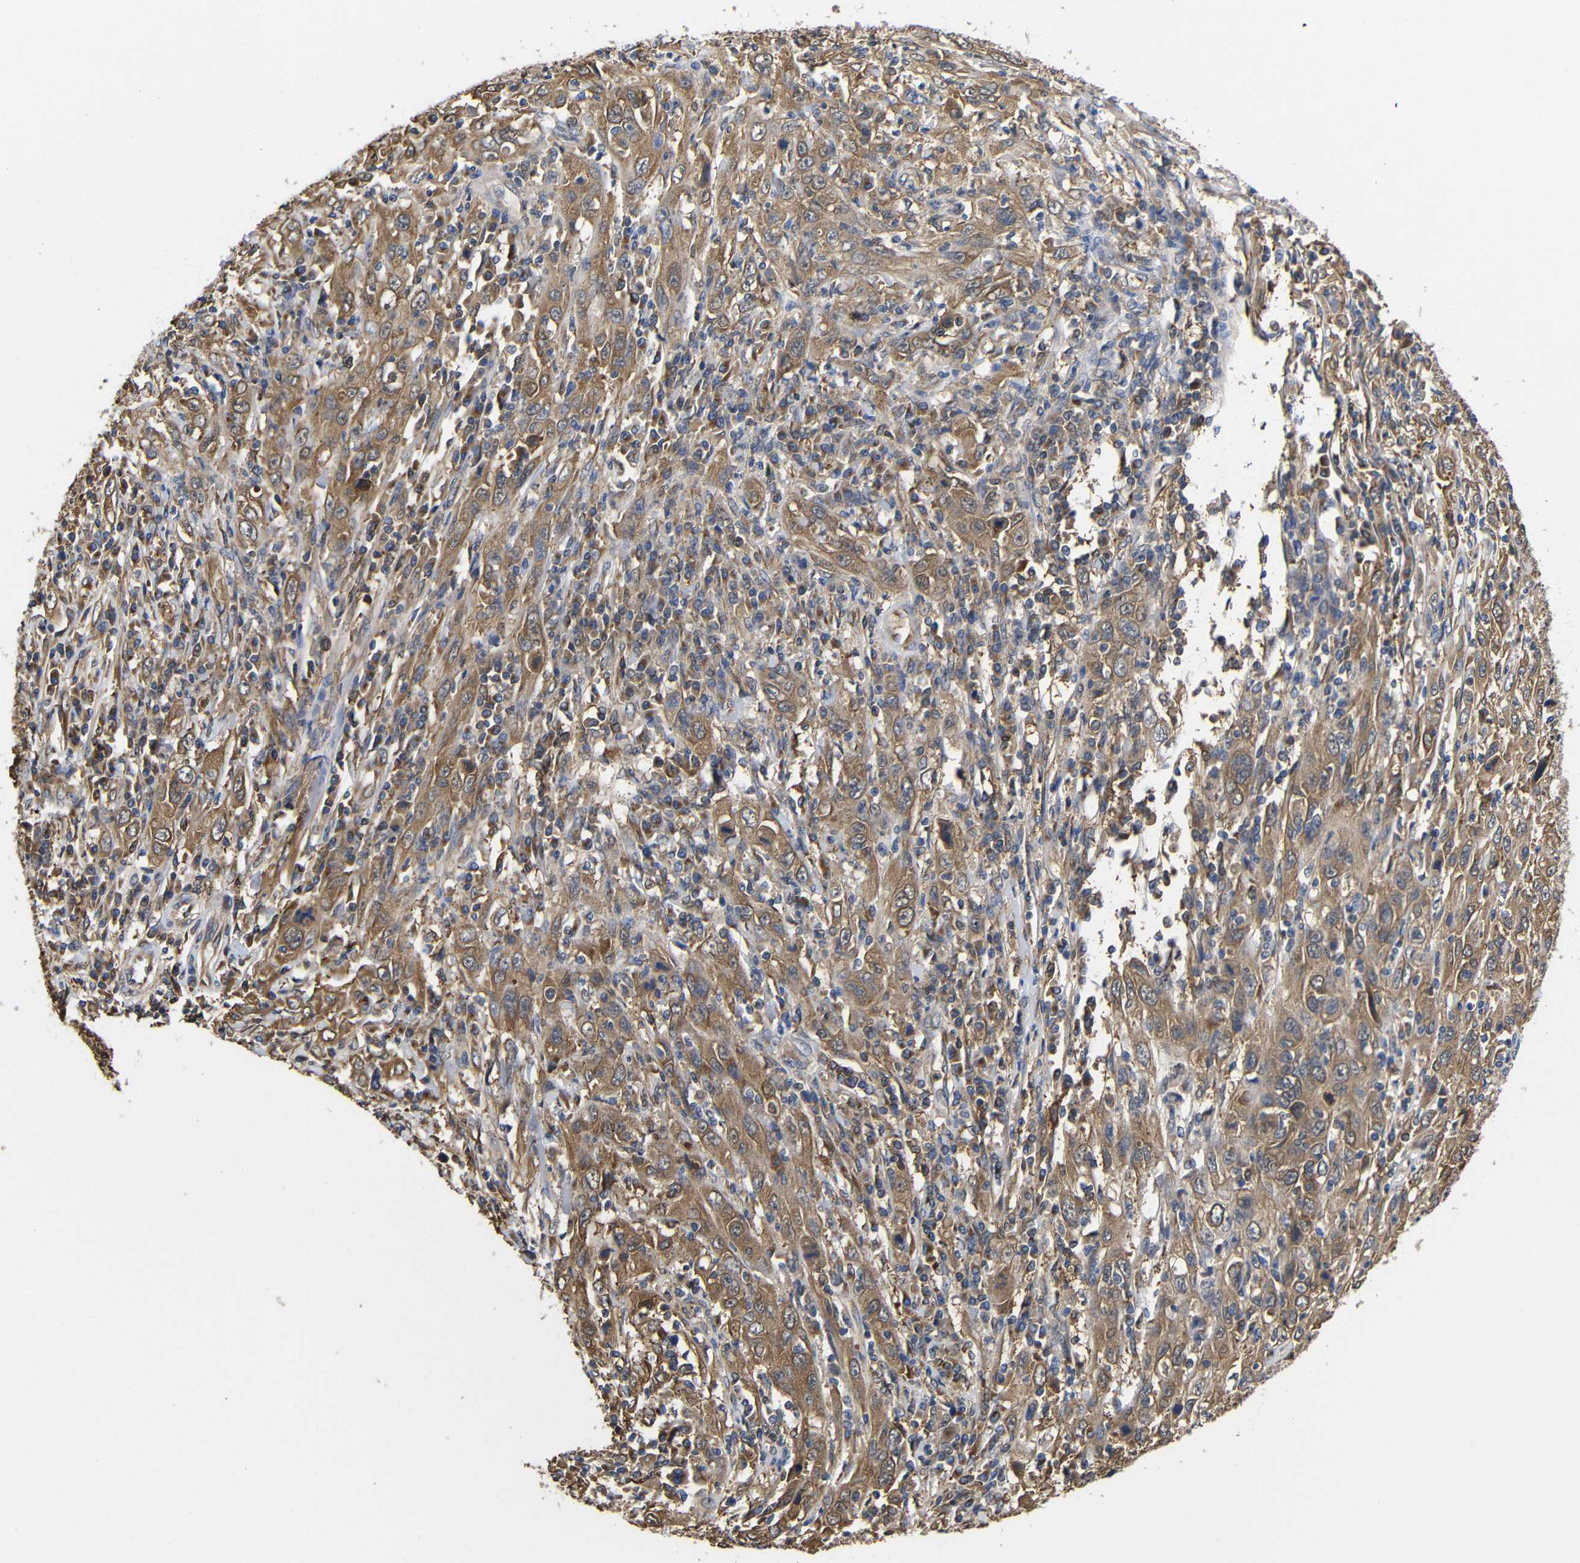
{"staining": {"intensity": "moderate", "quantity": ">75%", "location": "cytoplasmic/membranous"}, "tissue": "cervical cancer", "cell_type": "Tumor cells", "image_type": "cancer", "snomed": [{"axis": "morphology", "description": "Squamous cell carcinoma, NOS"}, {"axis": "topography", "description": "Cervix"}], "caption": "Human cervical cancer (squamous cell carcinoma) stained for a protein (brown) exhibits moderate cytoplasmic/membranous positive staining in about >75% of tumor cells.", "gene": "LRRCC1", "patient": {"sex": "female", "age": 46}}